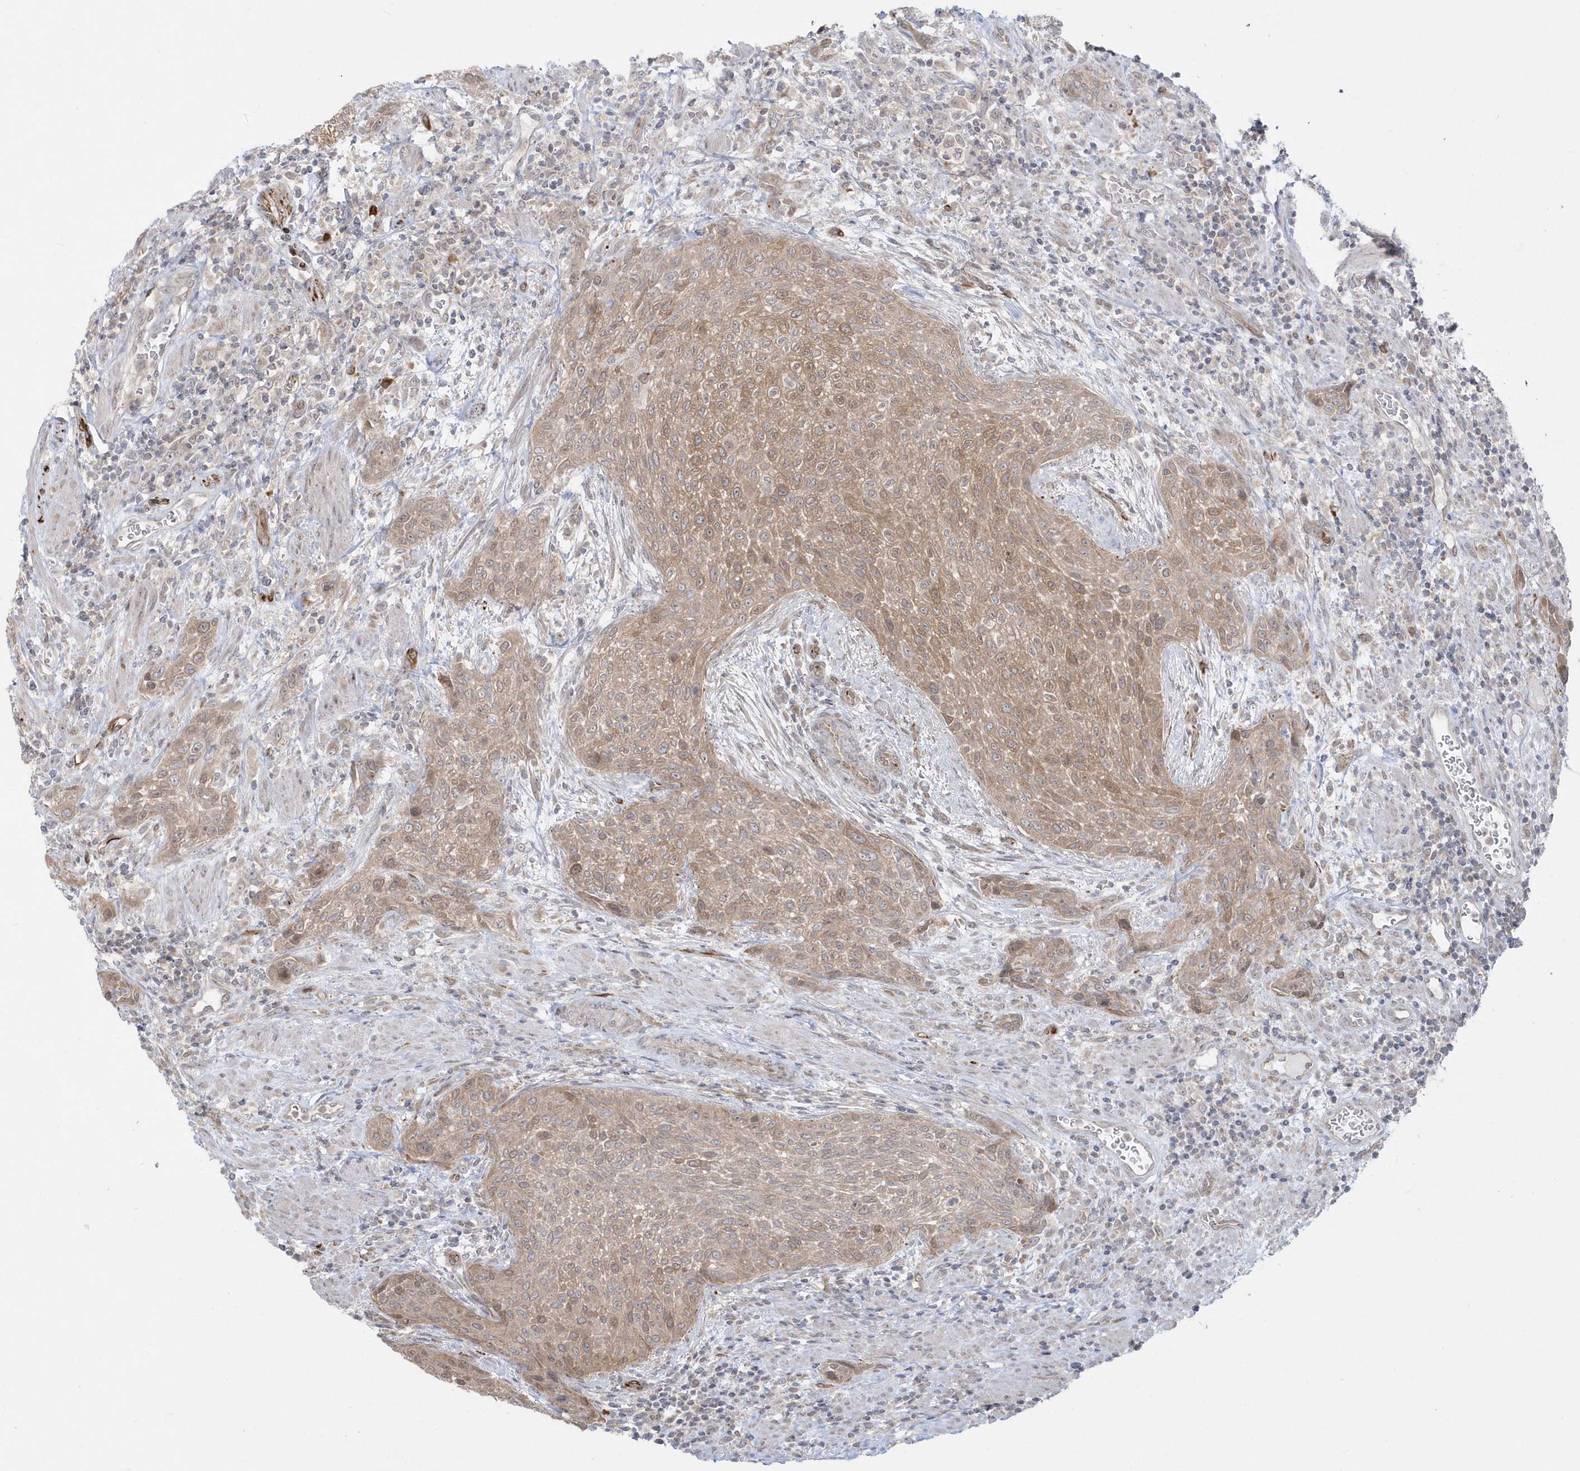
{"staining": {"intensity": "moderate", "quantity": ">75%", "location": "cytoplasmic/membranous"}, "tissue": "urothelial cancer", "cell_type": "Tumor cells", "image_type": "cancer", "snomed": [{"axis": "morphology", "description": "Urothelial carcinoma, High grade"}, {"axis": "topography", "description": "Urinary bladder"}], "caption": "Protein staining exhibits moderate cytoplasmic/membranous positivity in approximately >75% of tumor cells in high-grade urothelial carcinoma.", "gene": "DHX57", "patient": {"sex": "male", "age": 35}}